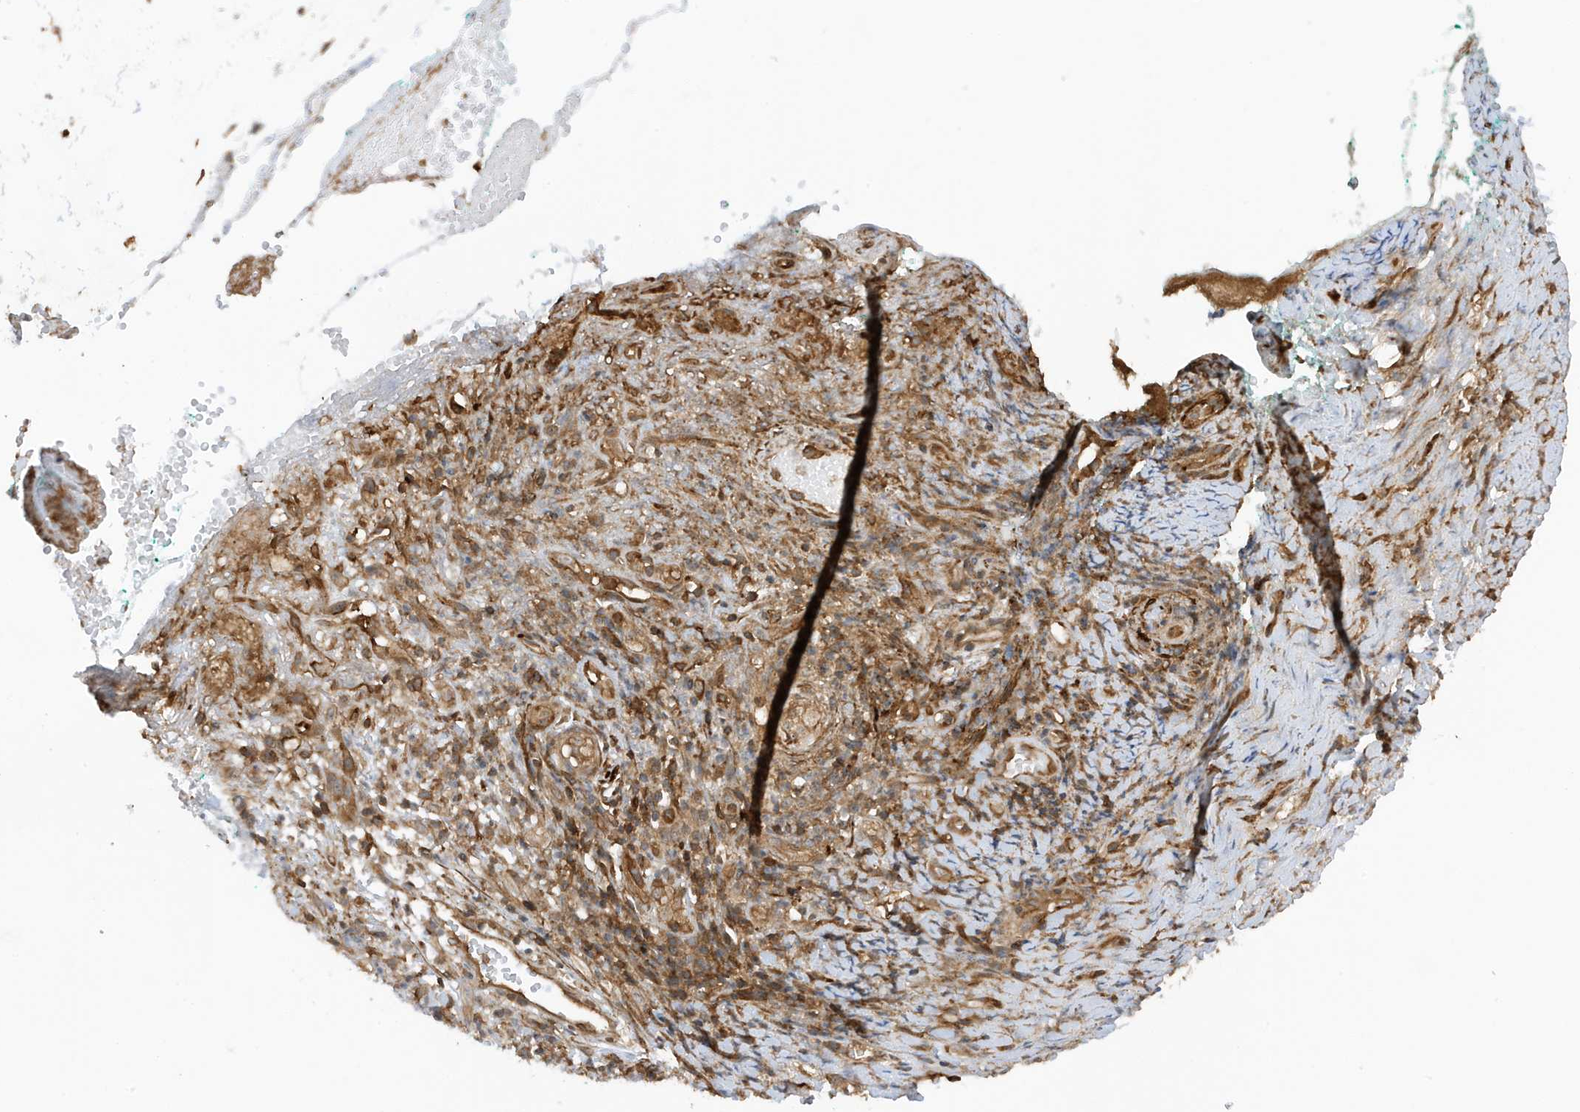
{"staining": {"intensity": "weak", "quantity": ">75%", "location": "cytoplasmic/membranous"}, "tissue": "adipose tissue", "cell_type": "Adipocytes", "image_type": "normal", "snomed": [{"axis": "morphology", "description": "Normal tissue, NOS"}, {"axis": "morphology", "description": "Basal cell carcinoma"}, {"axis": "topography", "description": "Cartilage tissue"}, {"axis": "topography", "description": "Nasopharynx"}, {"axis": "topography", "description": "Oral tissue"}], "caption": "A low amount of weak cytoplasmic/membranous expression is seen in about >75% of adipocytes in unremarkable adipose tissue.", "gene": "CDC42EP3", "patient": {"sex": "female", "age": 77}}